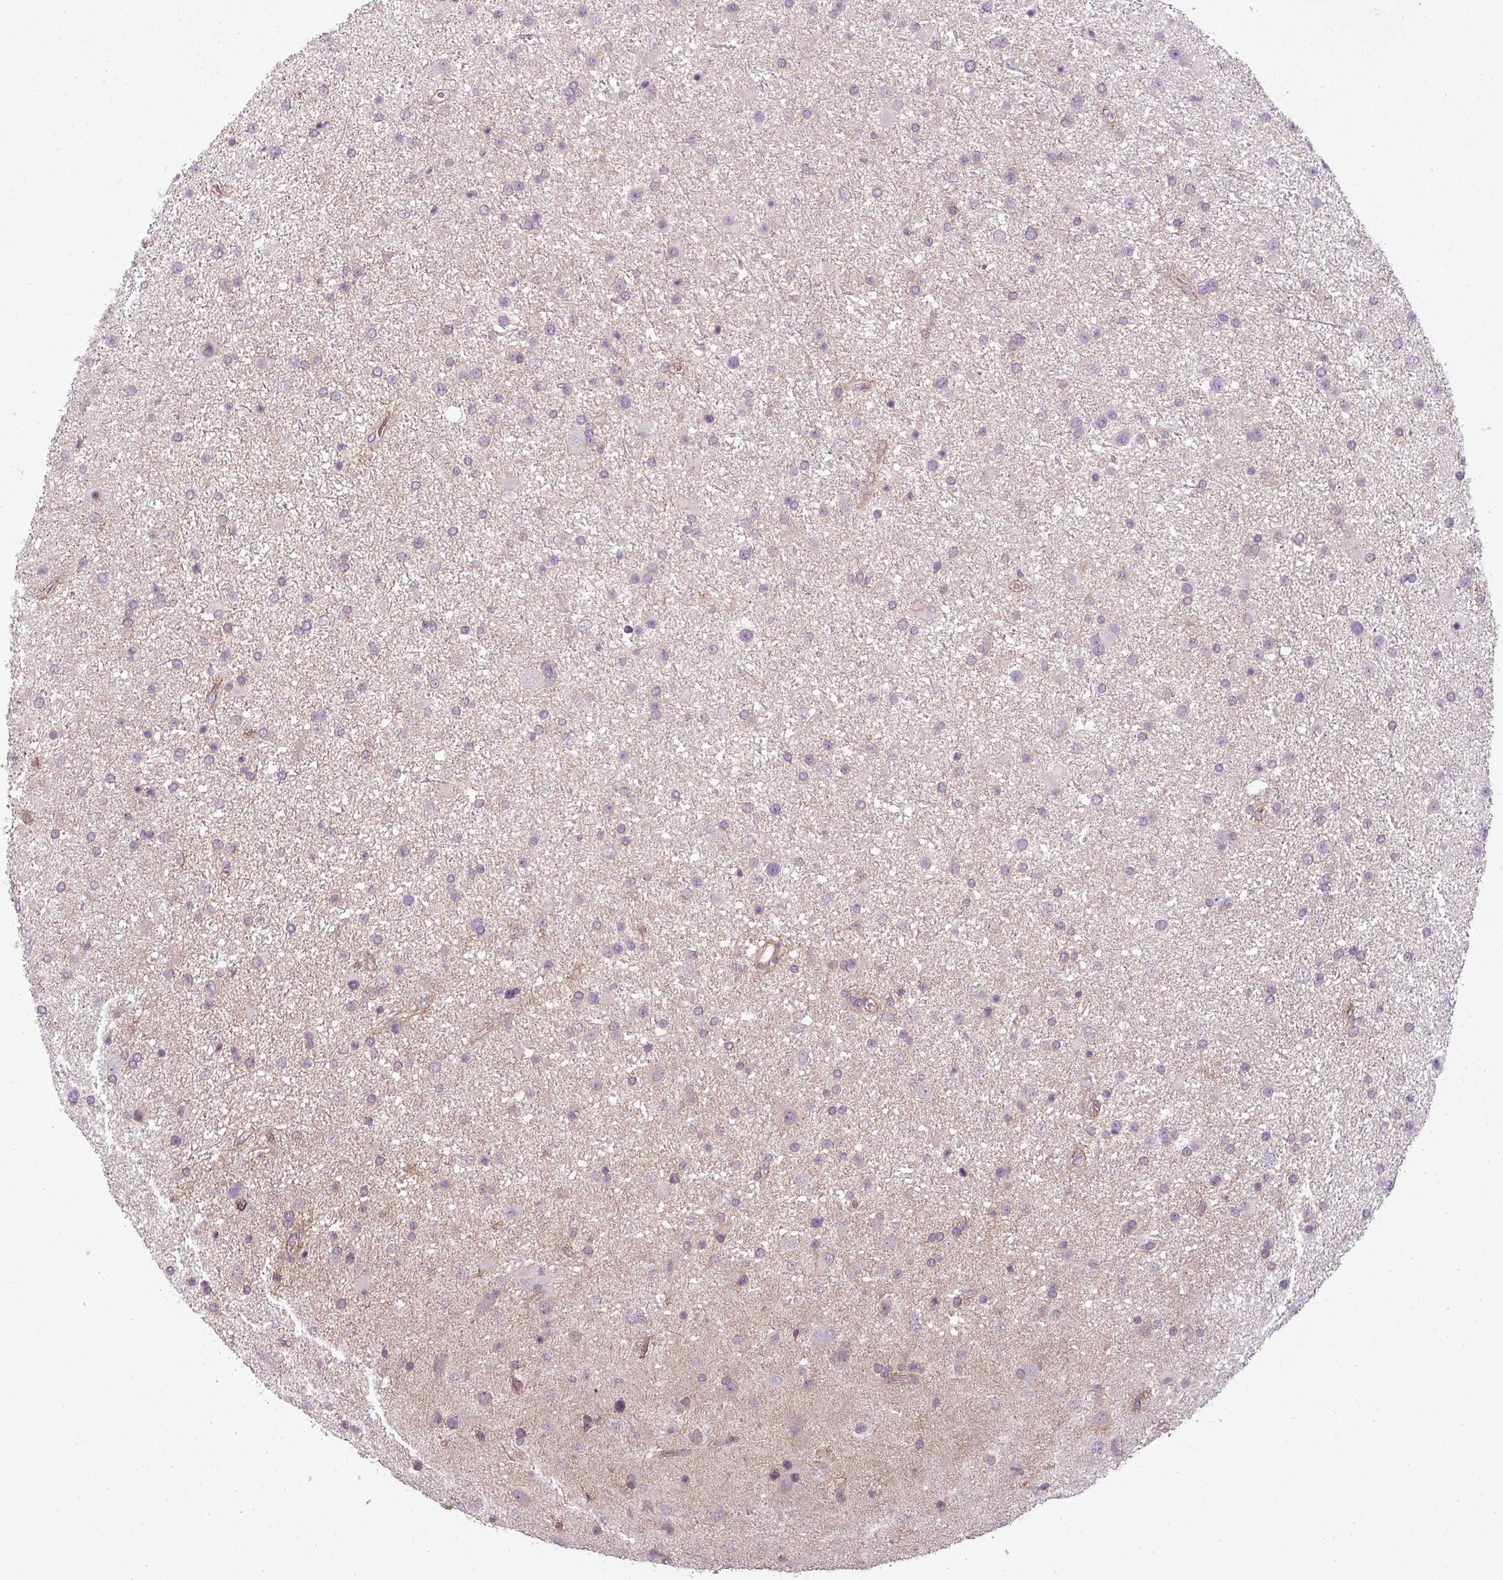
{"staining": {"intensity": "negative", "quantity": "none", "location": "none"}, "tissue": "glioma", "cell_type": "Tumor cells", "image_type": "cancer", "snomed": [{"axis": "morphology", "description": "Glioma, malignant, Low grade"}, {"axis": "topography", "description": "Brain"}], "caption": "High magnification brightfield microscopy of glioma stained with DAB (3,3'-diaminobenzidine) (brown) and counterstained with hematoxylin (blue): tumor cells show no significant positivity.", "gene": "SLC16A9", "patient": {"sex": "female", "age": 32}}